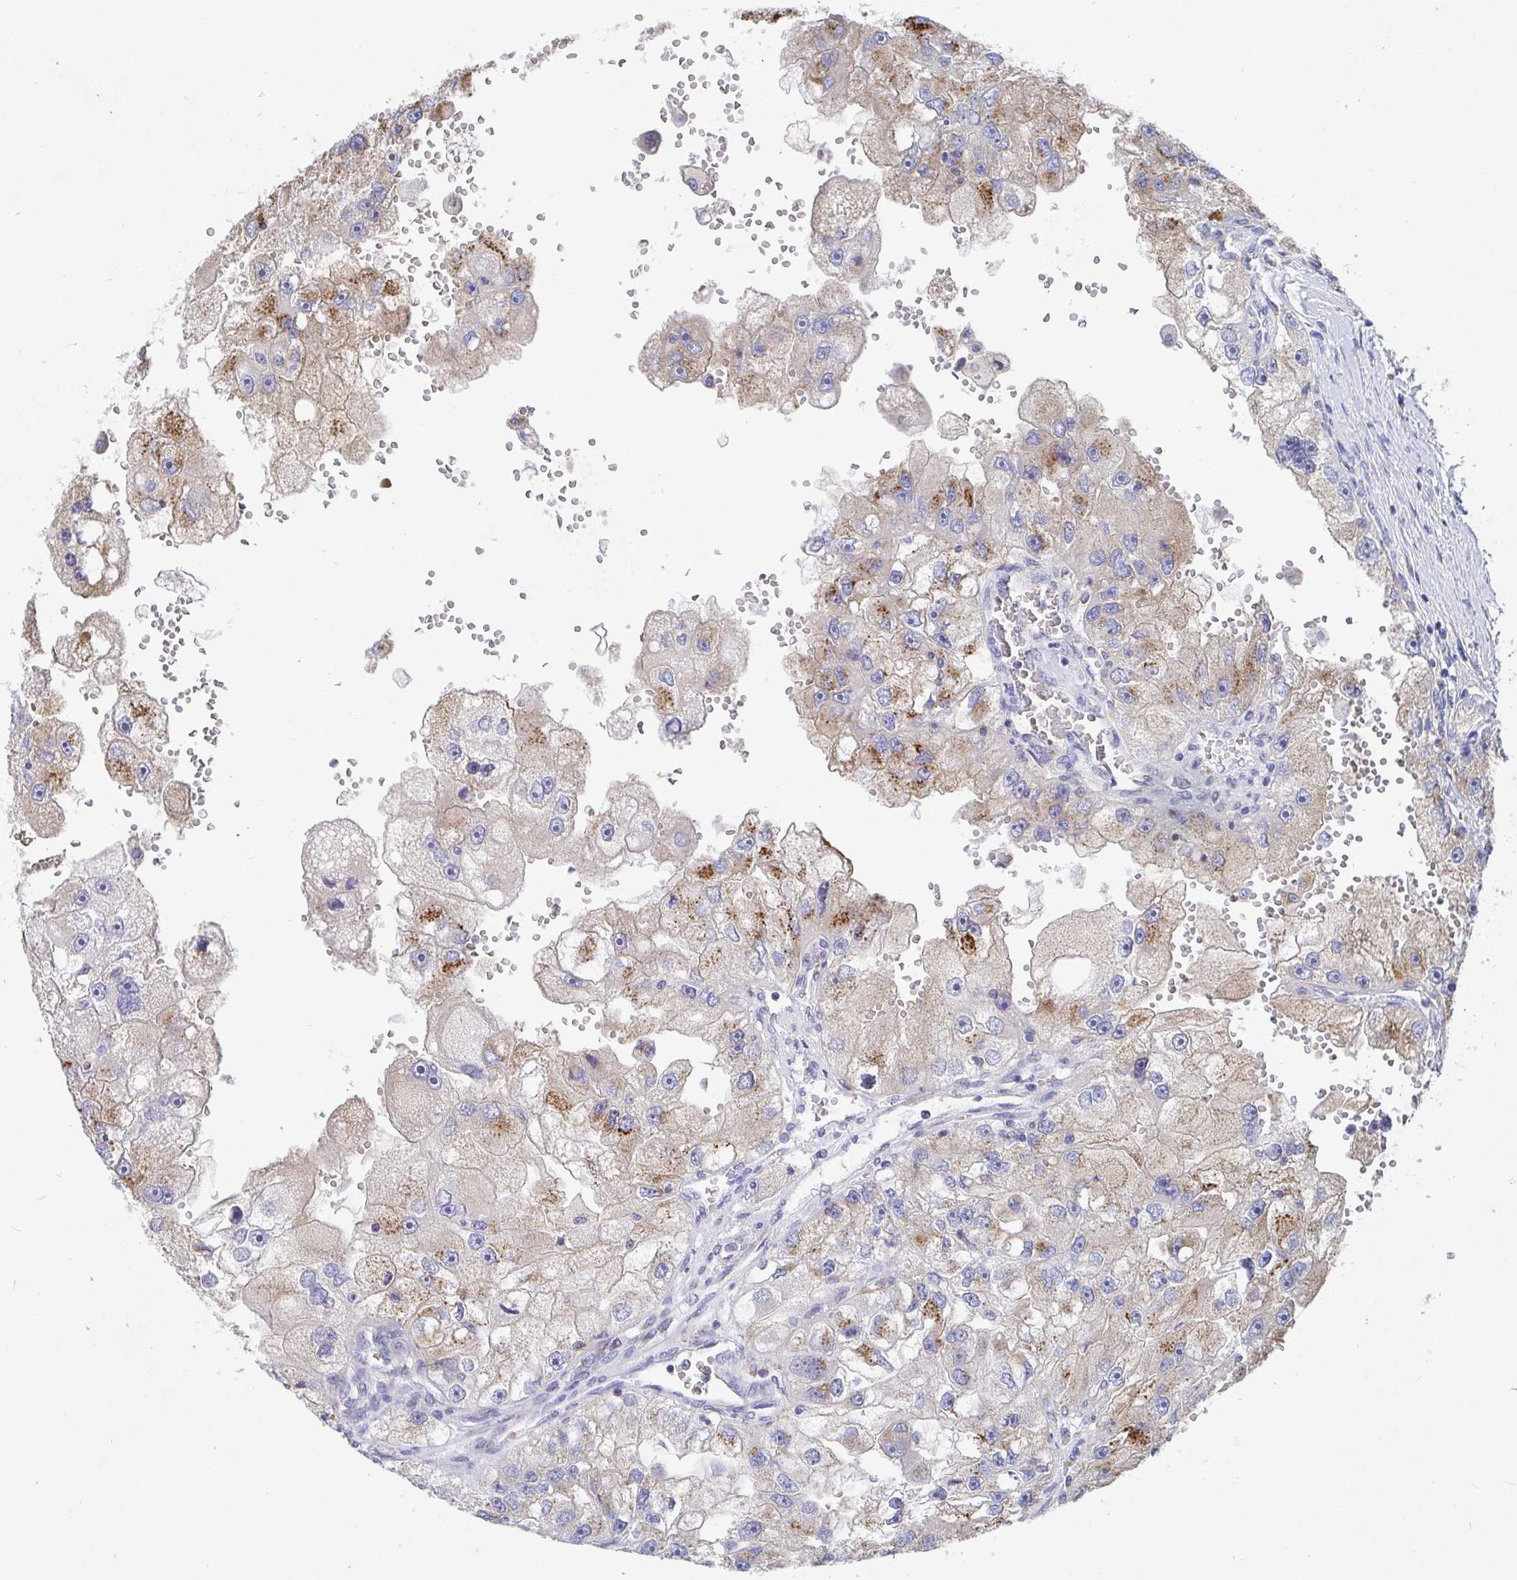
{"staining": {"intensity": "moderate", "quantity": "<25%", "location": "cytoplasmic/membranous"}, "tissue": "renal cancer", "cell_type": "Tumor cells", "image_type": "cancer", "snomed": [{"axis": "morphology", "description": "Adenocarcinoma, NOS"}, {"axis": "topography", "description": "Kidney"}], "caption": "Protein staining of adenocarcinoma (renal) tissue demonstrates moderate cytoplasmic/membranous expression in approximately <25% of tumor cells.", "gene": "TAS2R39", "patient": {"sex": "male", "age": 63}}